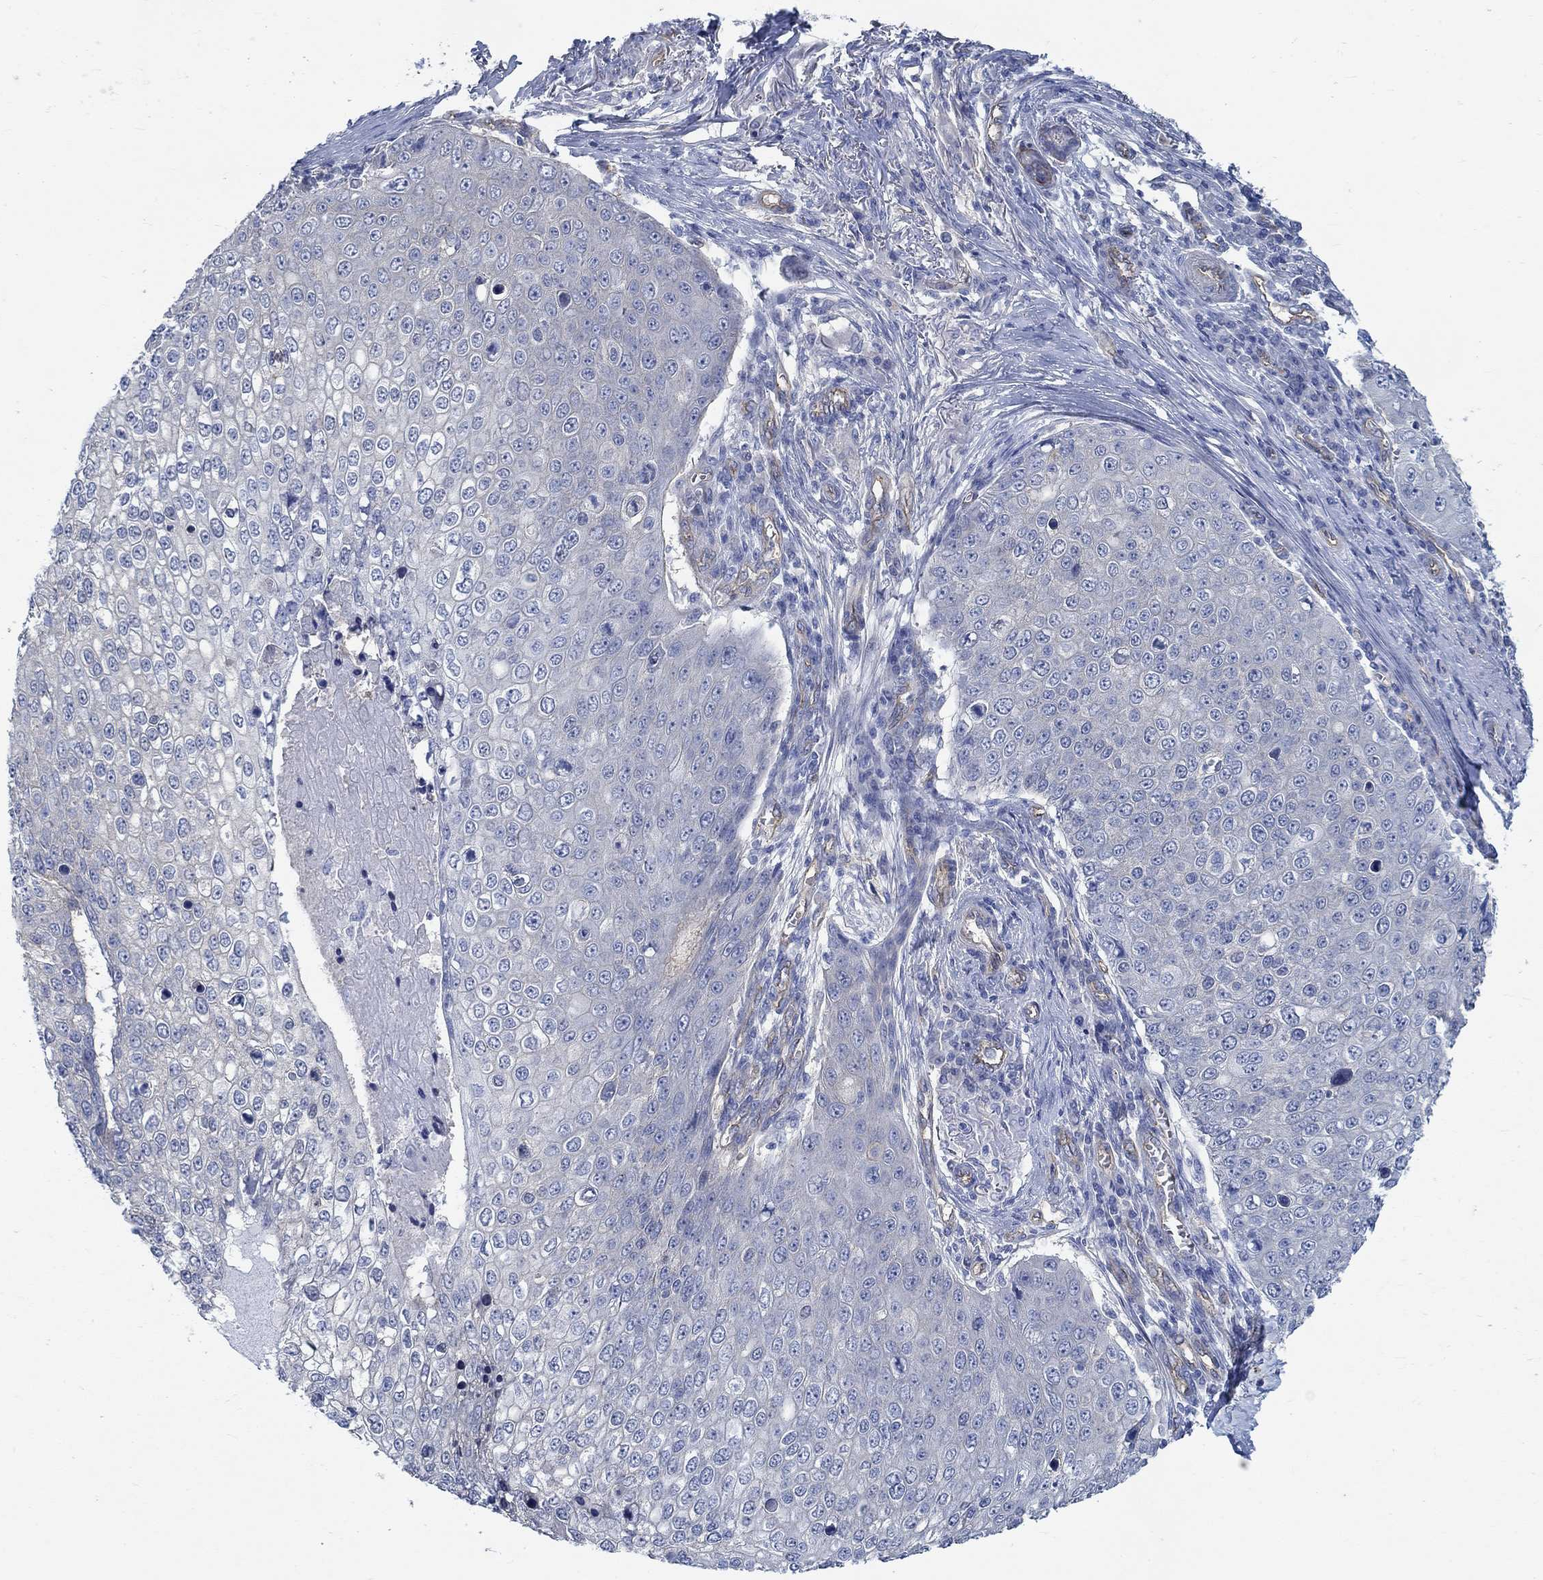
{"staining": {"intensity": "negative", "quantity": "none", "location": "none"}, "tissue": "skin cancer", "cell_type": "Tumor cells", "image_type": "cancer", "snomed": [{"axis": "morphology", "description": "Squamous cell carcinoma, NOS"}, {"axis": "topography", "description": "Skin"}], "caption": "Squamous cell carcinoma (skin) stained for a protein using immunohistochemistry demonstrates no positivity tumor cells.", "gene": "TMEM198", "patient": {"sex": "male", "age": 71}}